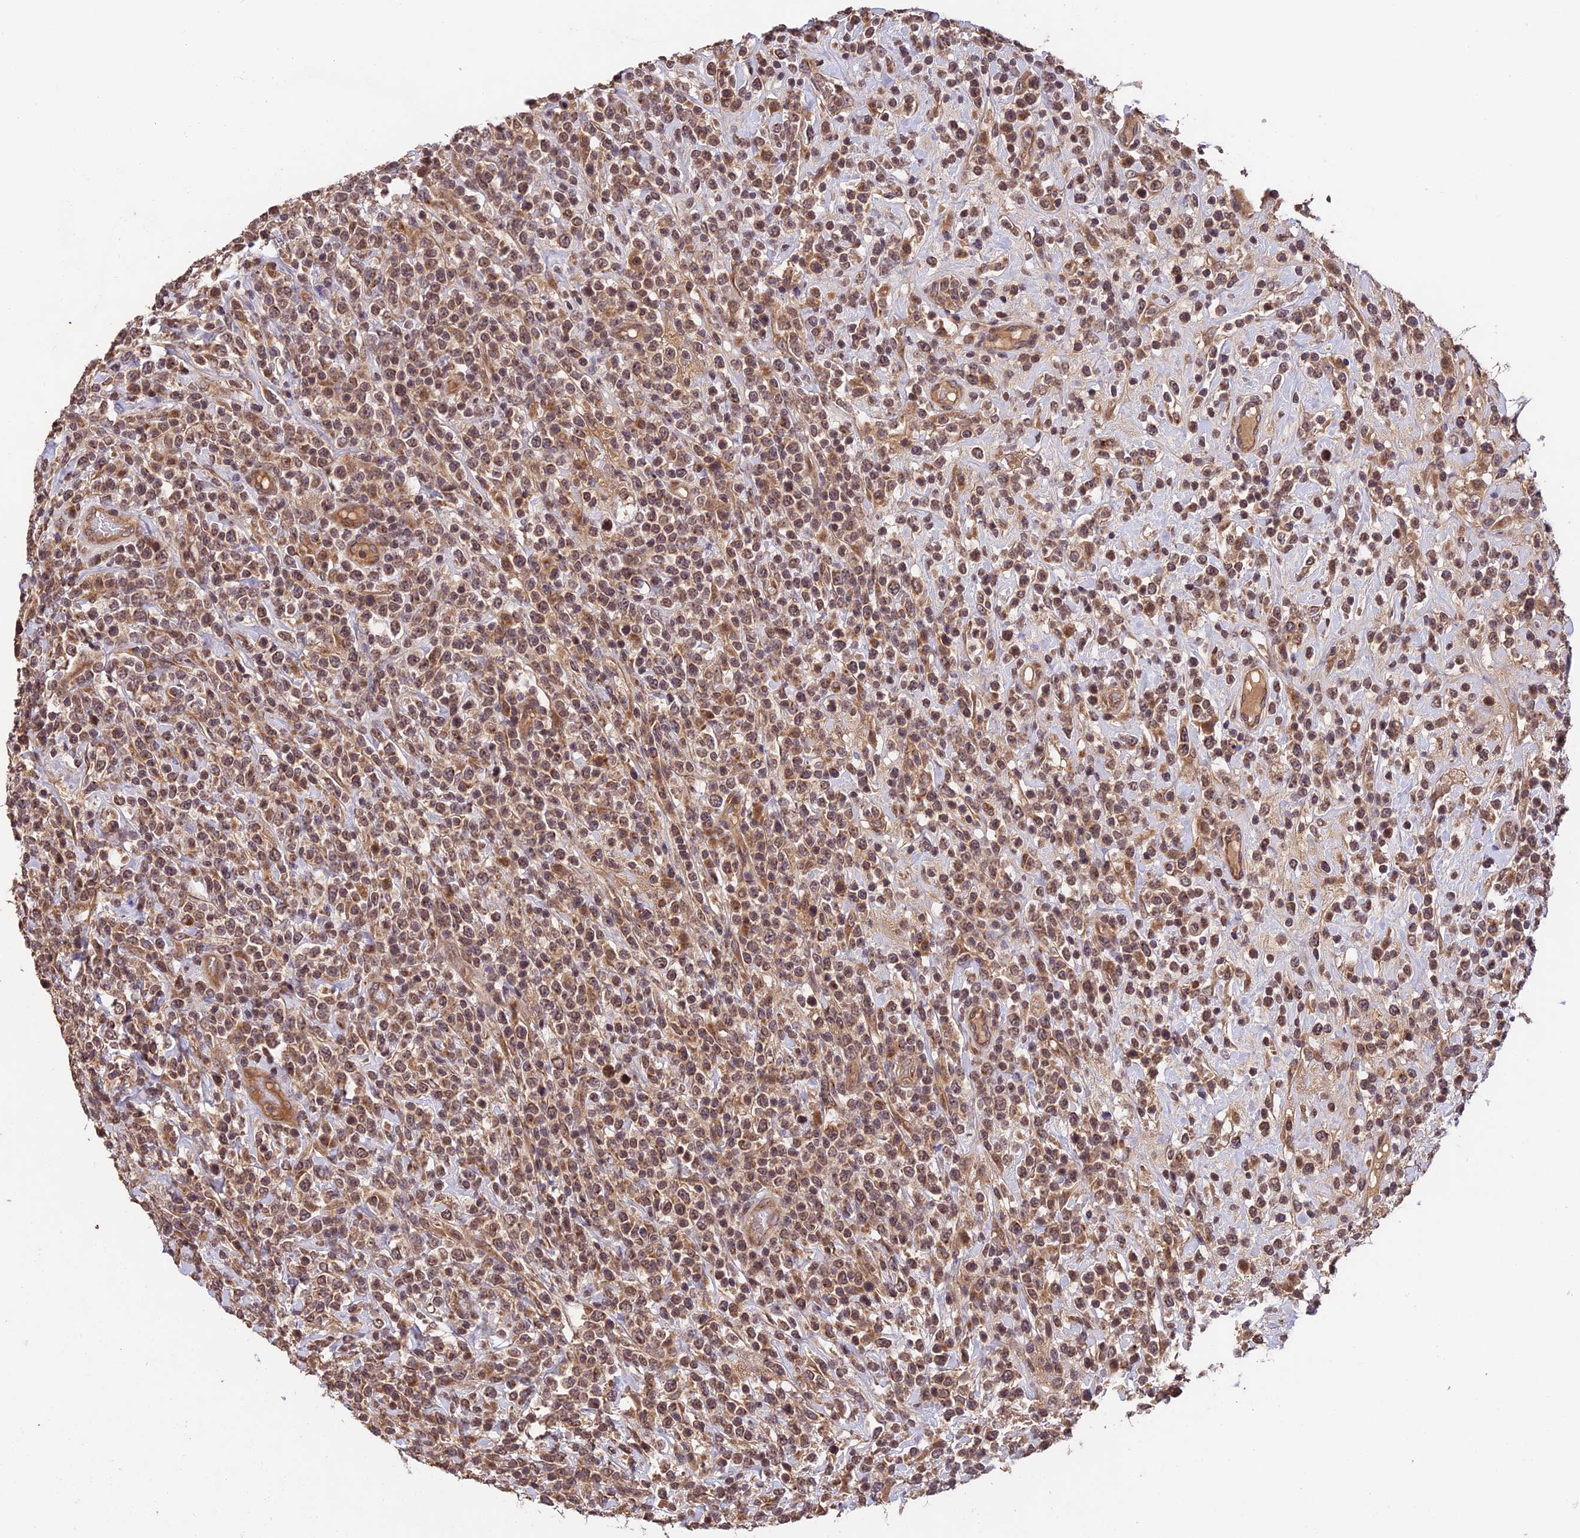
{"staining": {"intensity": "moderate", "quantity": "25%-75%", "location": "cytoplasmic/membranous,nuclear"}, "tissue": "lymphoma", "cell_type": "Tumor cells", "image_type": "cancer", "snomed": [{"axis": "morphology", "description": "Malignant lymphoma, non-Hodgkin's type, High grade"}, {"axis": "topography", "description": "Colon"}], "caption": "Lymphoma was stained to show a protein in brown. There is medium levels of moderate cytoplasmic/membranous and nuclear positivity in about 25%-75% of tumor cells.", "gene": "MNS1", "patient": {"sex": "female", "age": 53}}